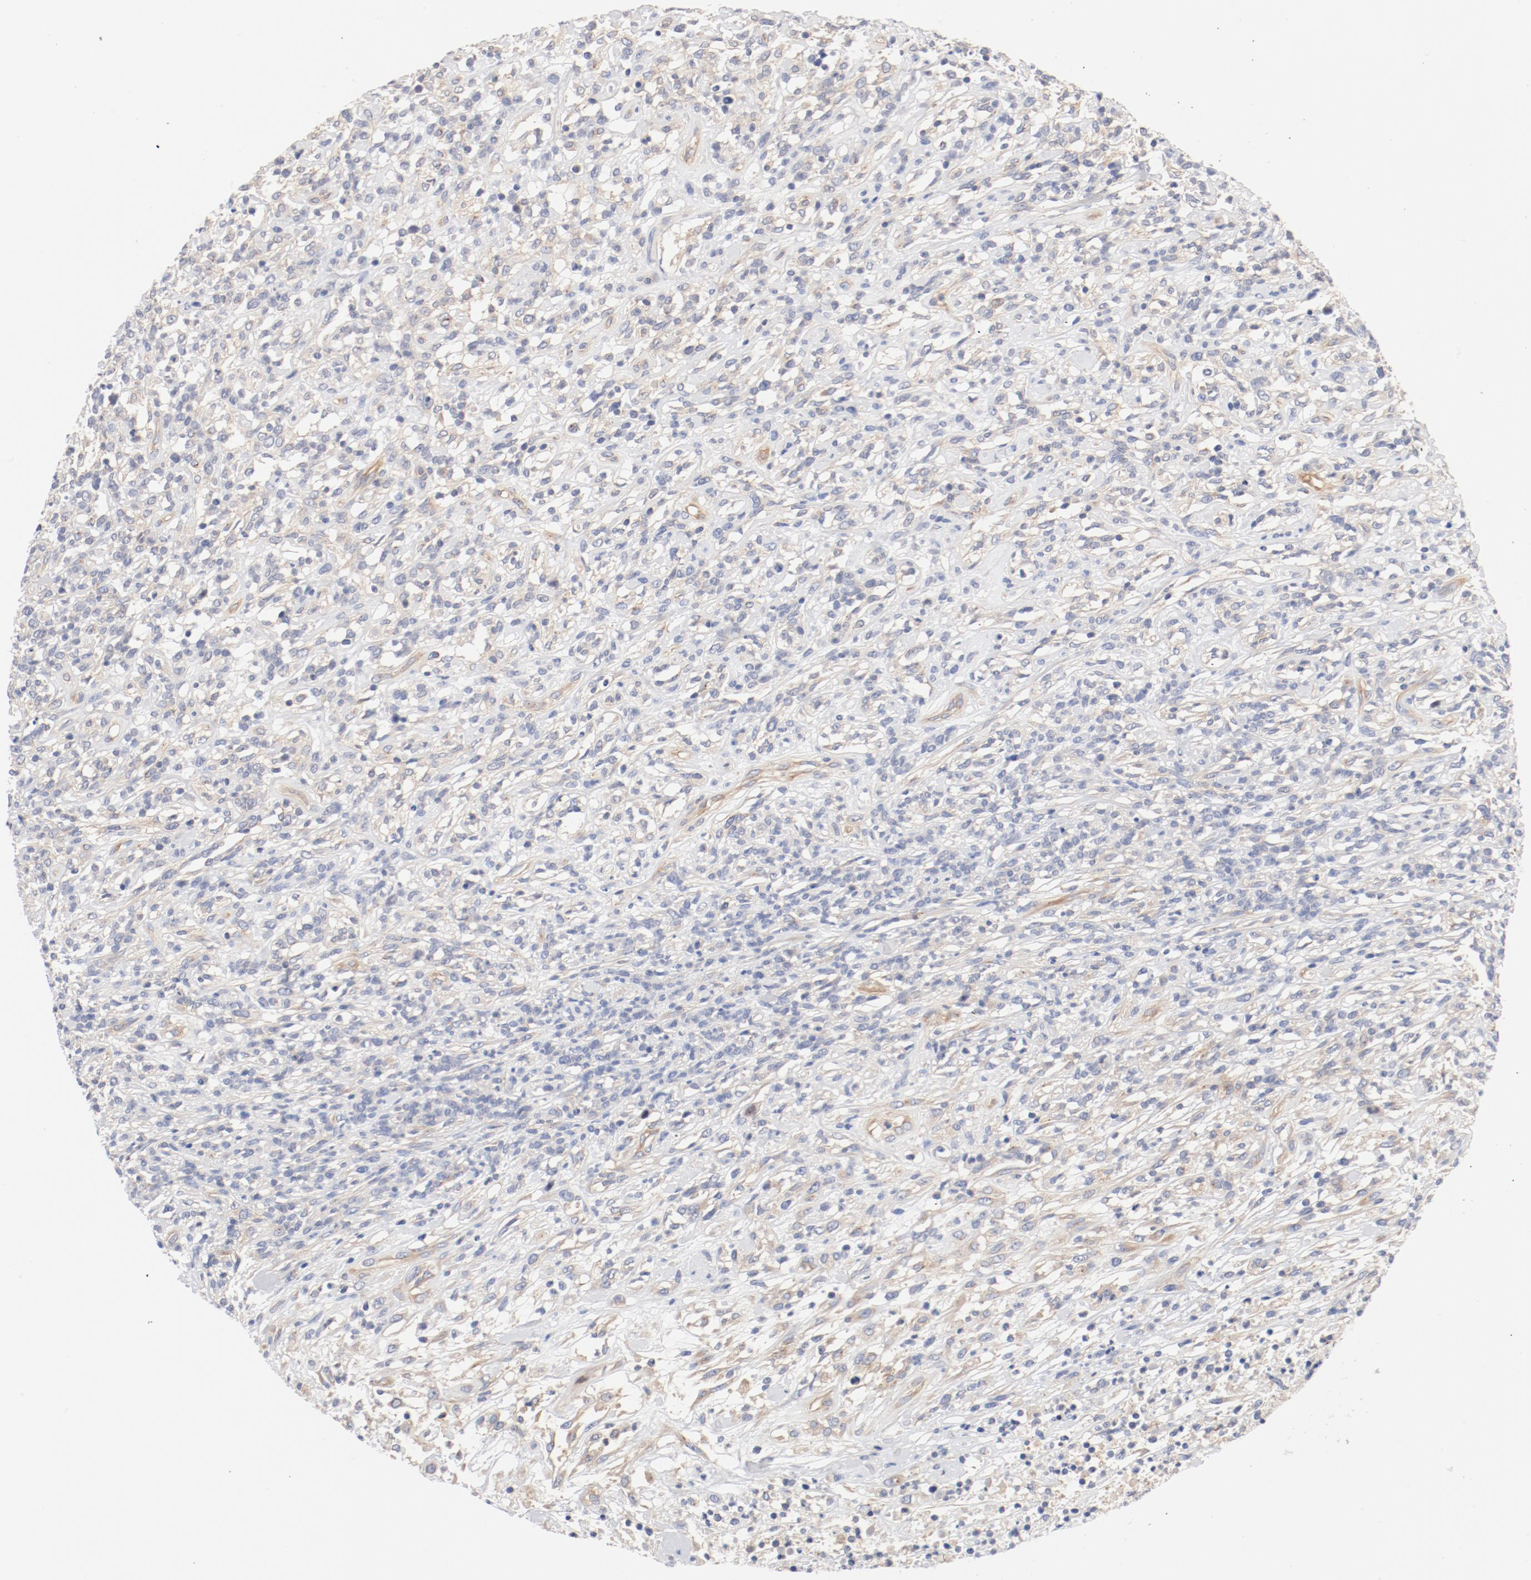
{"staining": {"intensity": "negative", "quantity": "none", "location": "none"}, "tissue": "lymphoma", "cell_type": "Tumor cells", "image_type": "cancer", "snomed": [{"axis": "morphology", "description": "Malignant lymphoma, non-Hodgkin's type, High grade"}, {"axis": "topography", "description": "Lymph node"}], "caption": "An image of human lymphoma is negative for staining in tumor cells. (Brightfield microscopy of DAB immunohistochemistry at high magnification).", "gene": "DYNC1H1", "patient": {"sex": "female", "age": 73}}